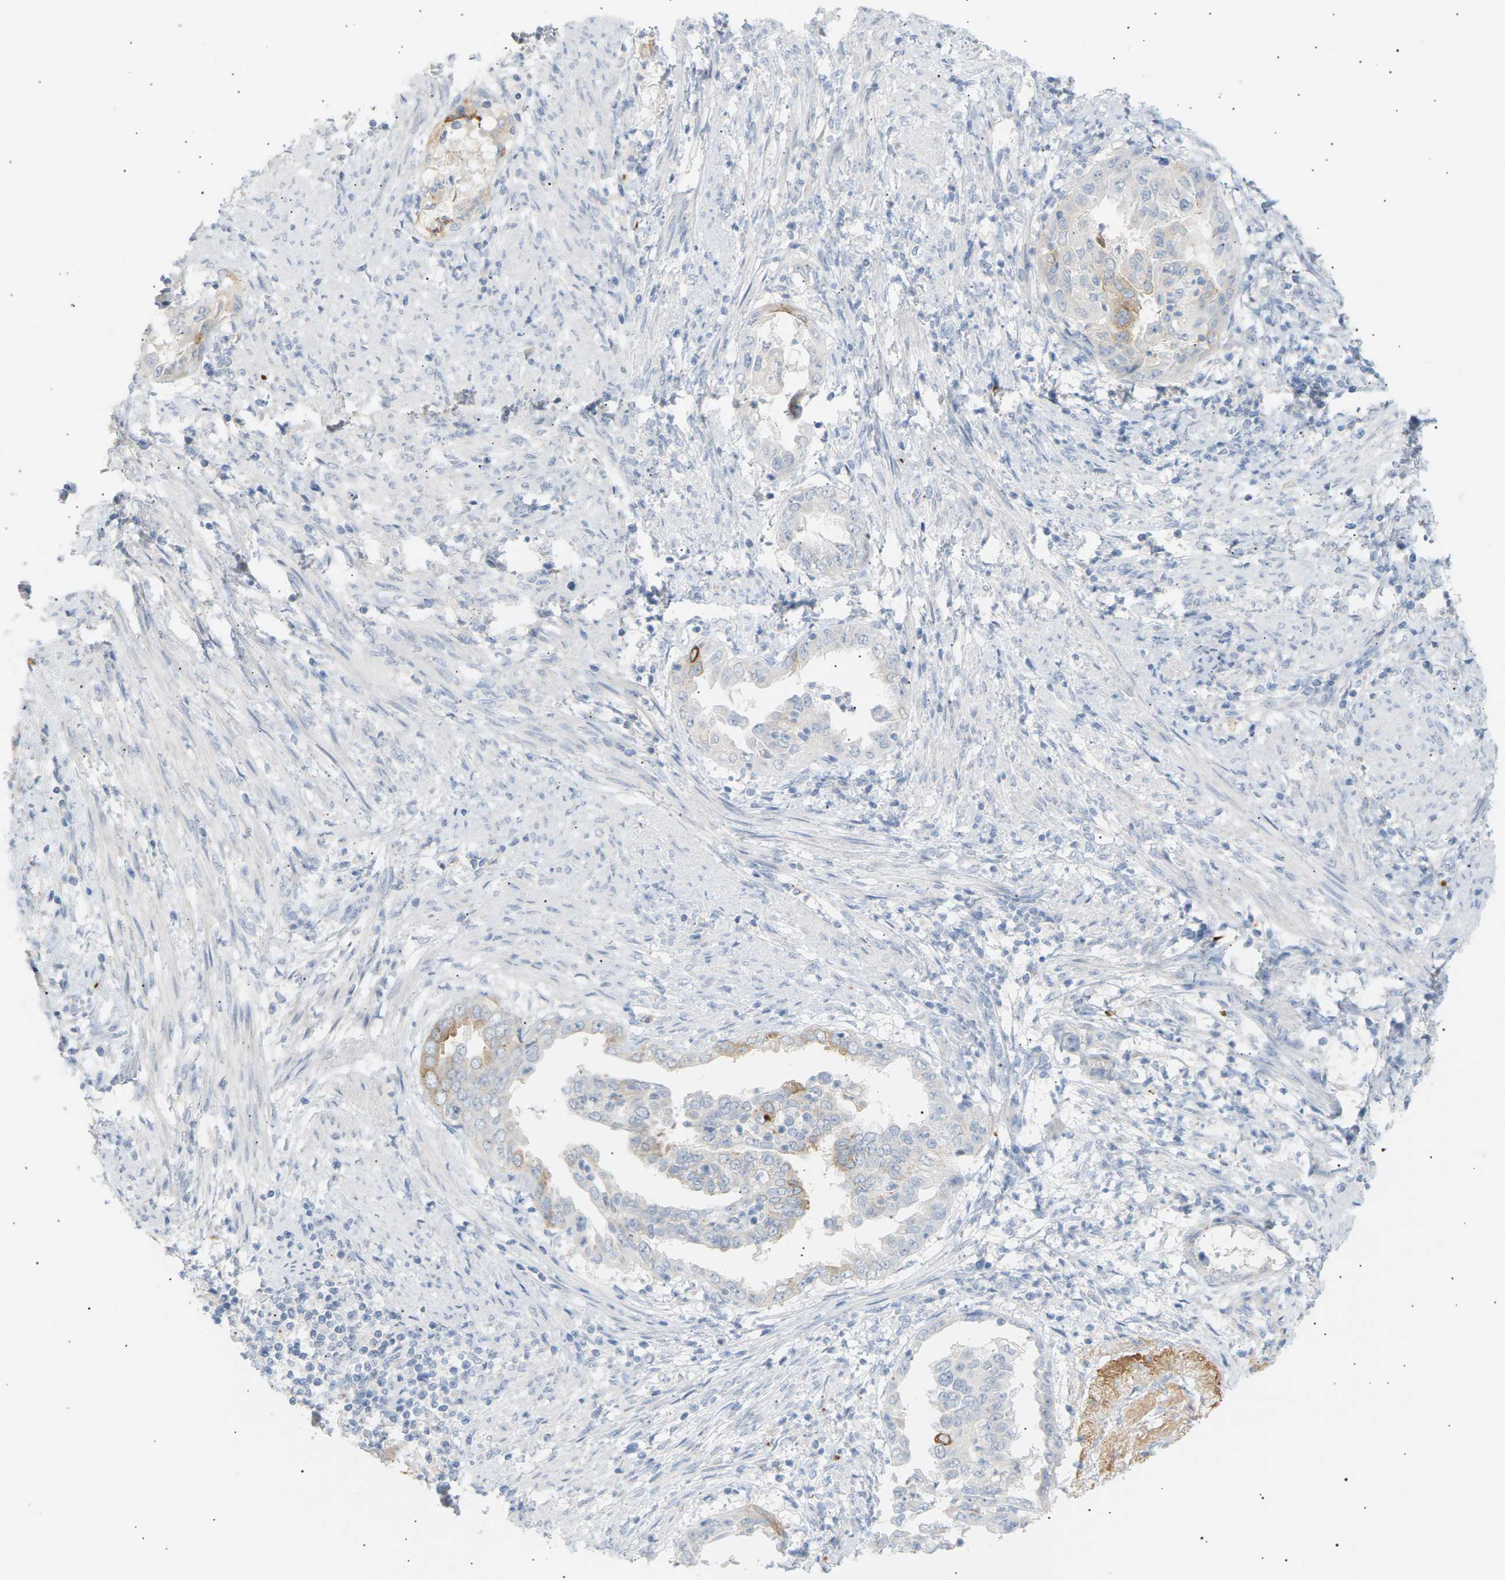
{"staining": {"intensity": "moderate", "quantity": "<25%", "location": "cytoplasmic/membranous"}, "tissue": "endometrial cancer", "cell_type": "Tumor cells", "image_type": "cancer", "snomed": [{"axis": "morphology", "description": "Adenocarcinoma, NOS"}, {"axis": "topography", "description": "Endometrium"}], "caption": "Endometrial cancer stained for a protein (brown) demonstrates moderate cytoplasmic/membranous positive staining in about <25% of tumor cells.", "gene": "CLU", "patient": {"sex": "female", "age": 85}}